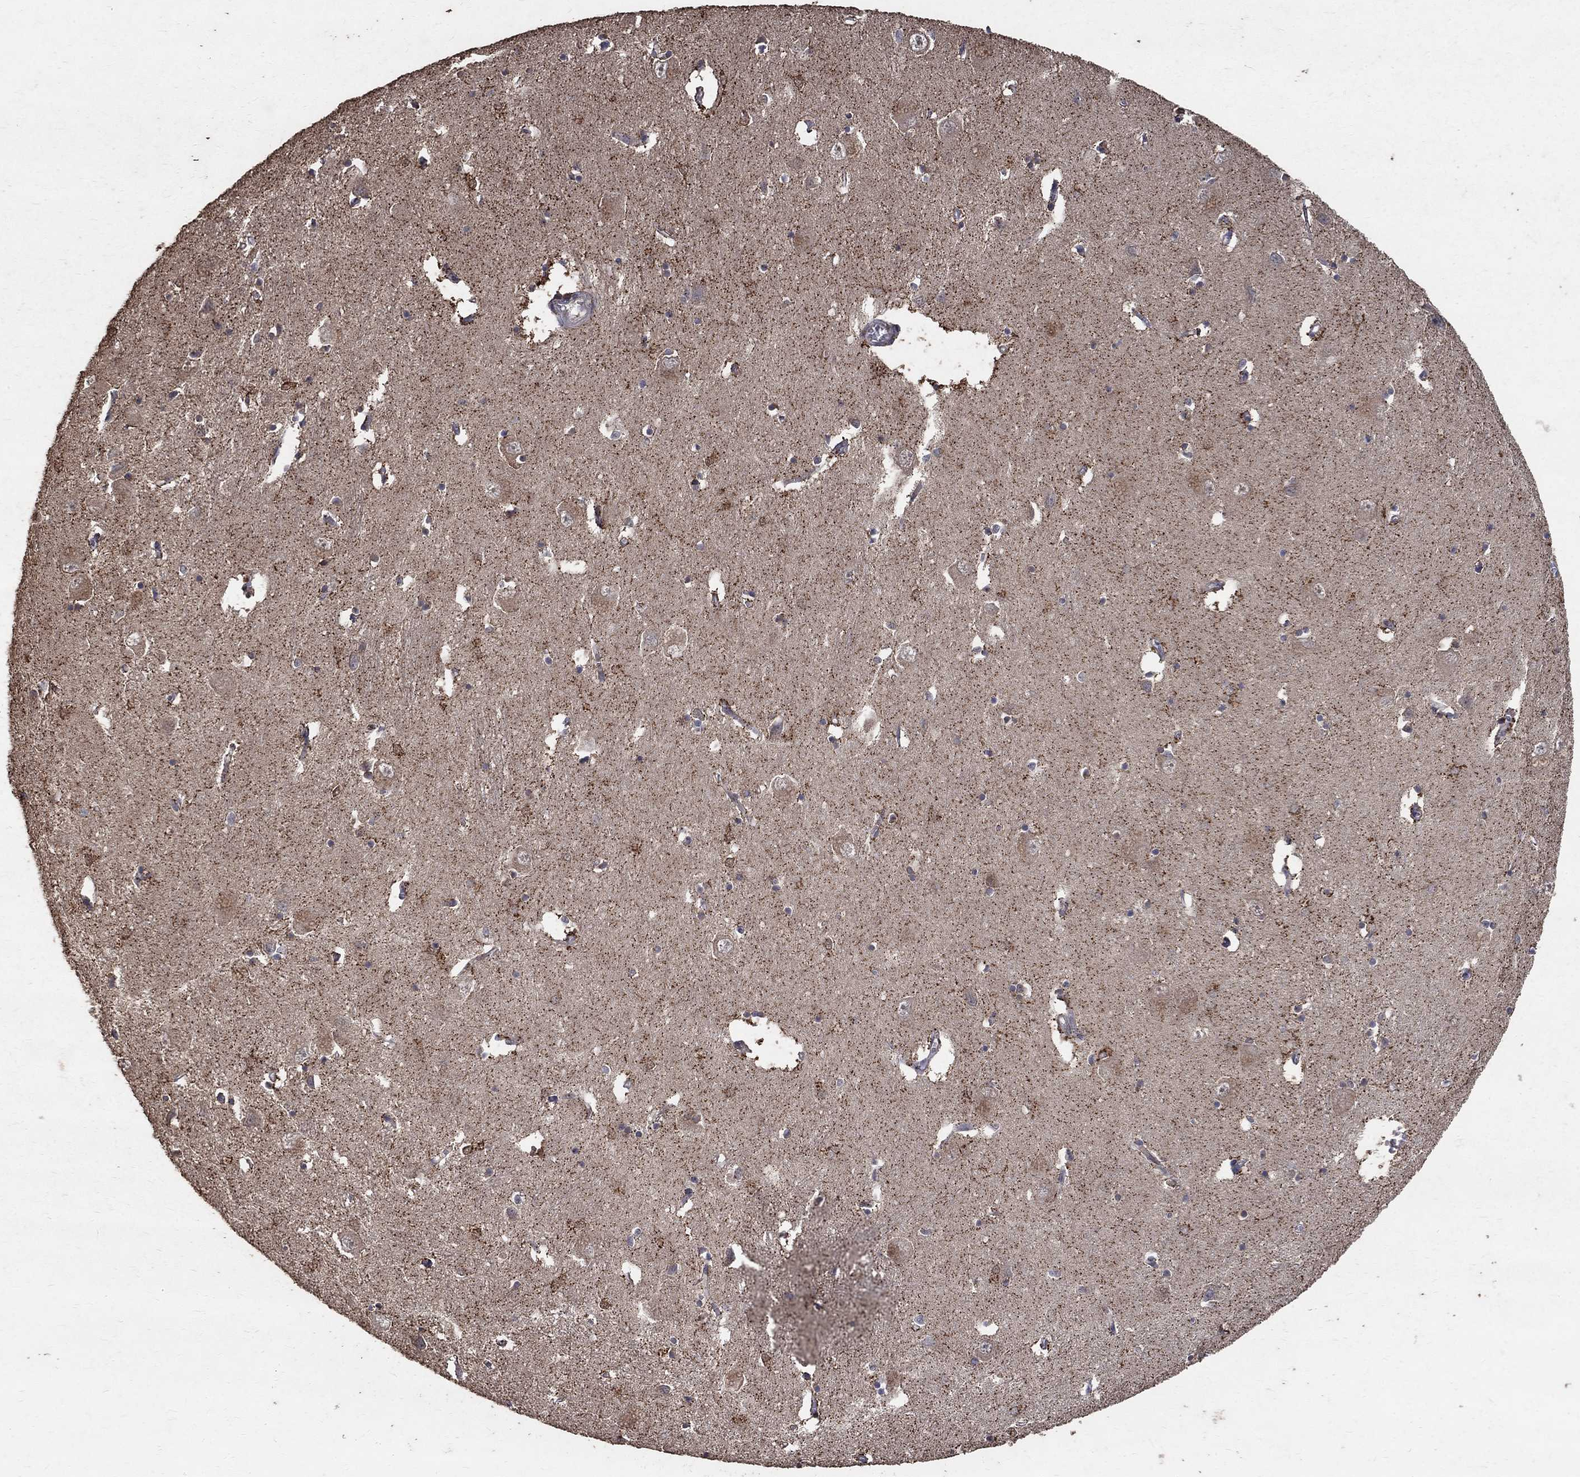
{"staining": {"intensity": "strong", "quantity": "<25%", "location": "cytoplasmic/membranous"}, "tissue": "caudate", "cell_type": "Glial cells", "image_type": "normal", "snomed": [{"axis": "morphology", "description": "Normal tissue, NOS"}, {"axis": "topography", "description": "Lateral ventricle wall"}], "caption": "Strong cytoplasmic/membranous expression for a protein is present in approximately <25% of glial cells of benign caudate using immunohistochemistry (IHC).", "gene": "C17orf75", "patient": {"sex": "male", "age": 54}}